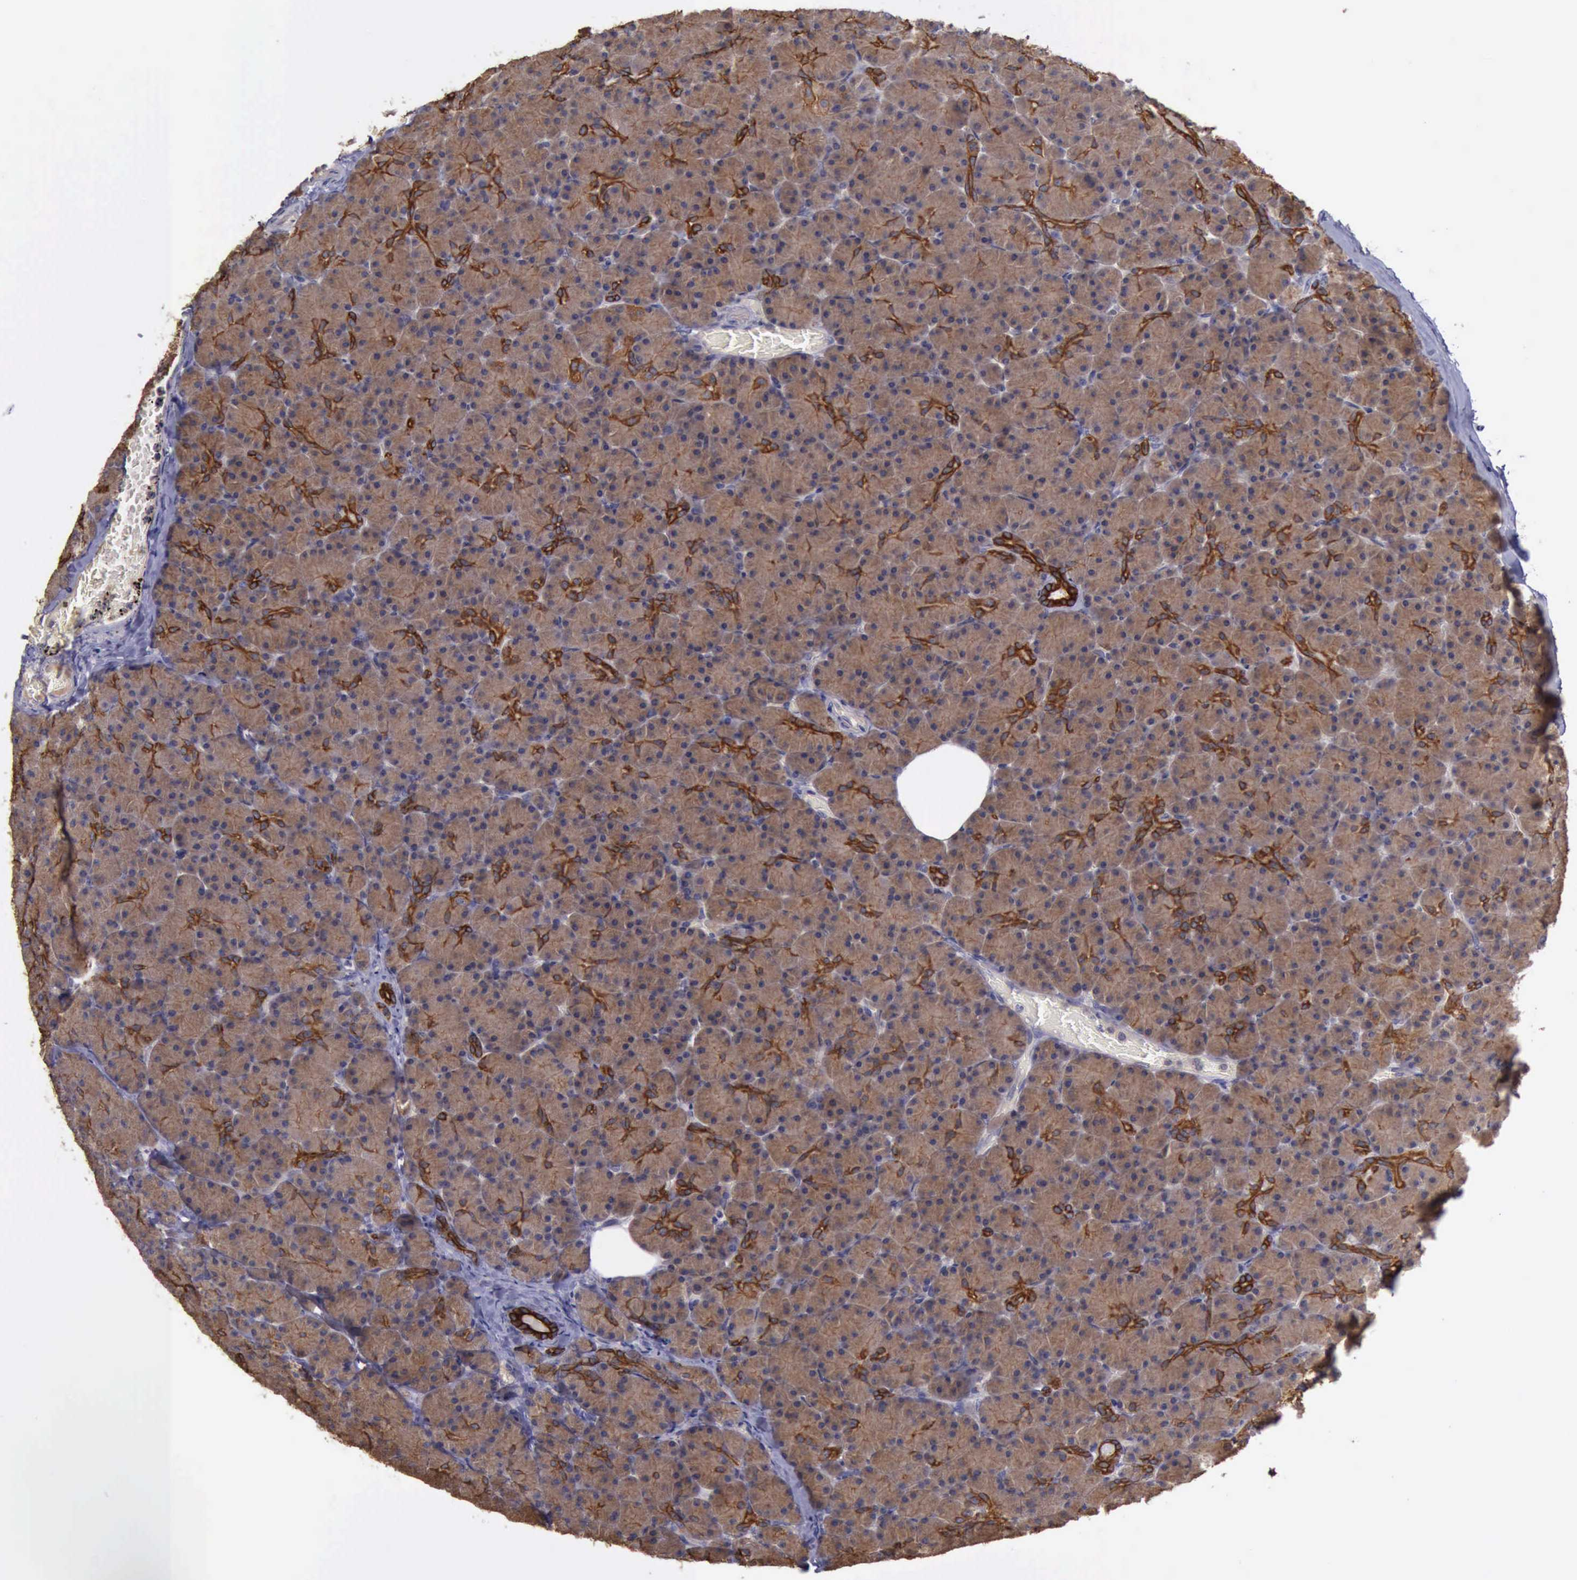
{"staining": {"intensity": "moderate", "quantity": ">75%", "location": "cytoplasmic/membranous"}, "tissue": "pancreas", "cell_type": "Exocrine glandular cells", "image_type": "normal", "snomed": [{"axis": "morphology", "description": "Normal tissue, NOS"}, {"axis": "topography", "description": "Pancreas"}], "caption": "This is an image of IHC staining of unremarkable pancreas, which shows moderate positivity in the cytoplasmic/membranous of exocrine glandular cells.", "gene": "RAB39B", "patient": {"sex": "female", "age": 43}}